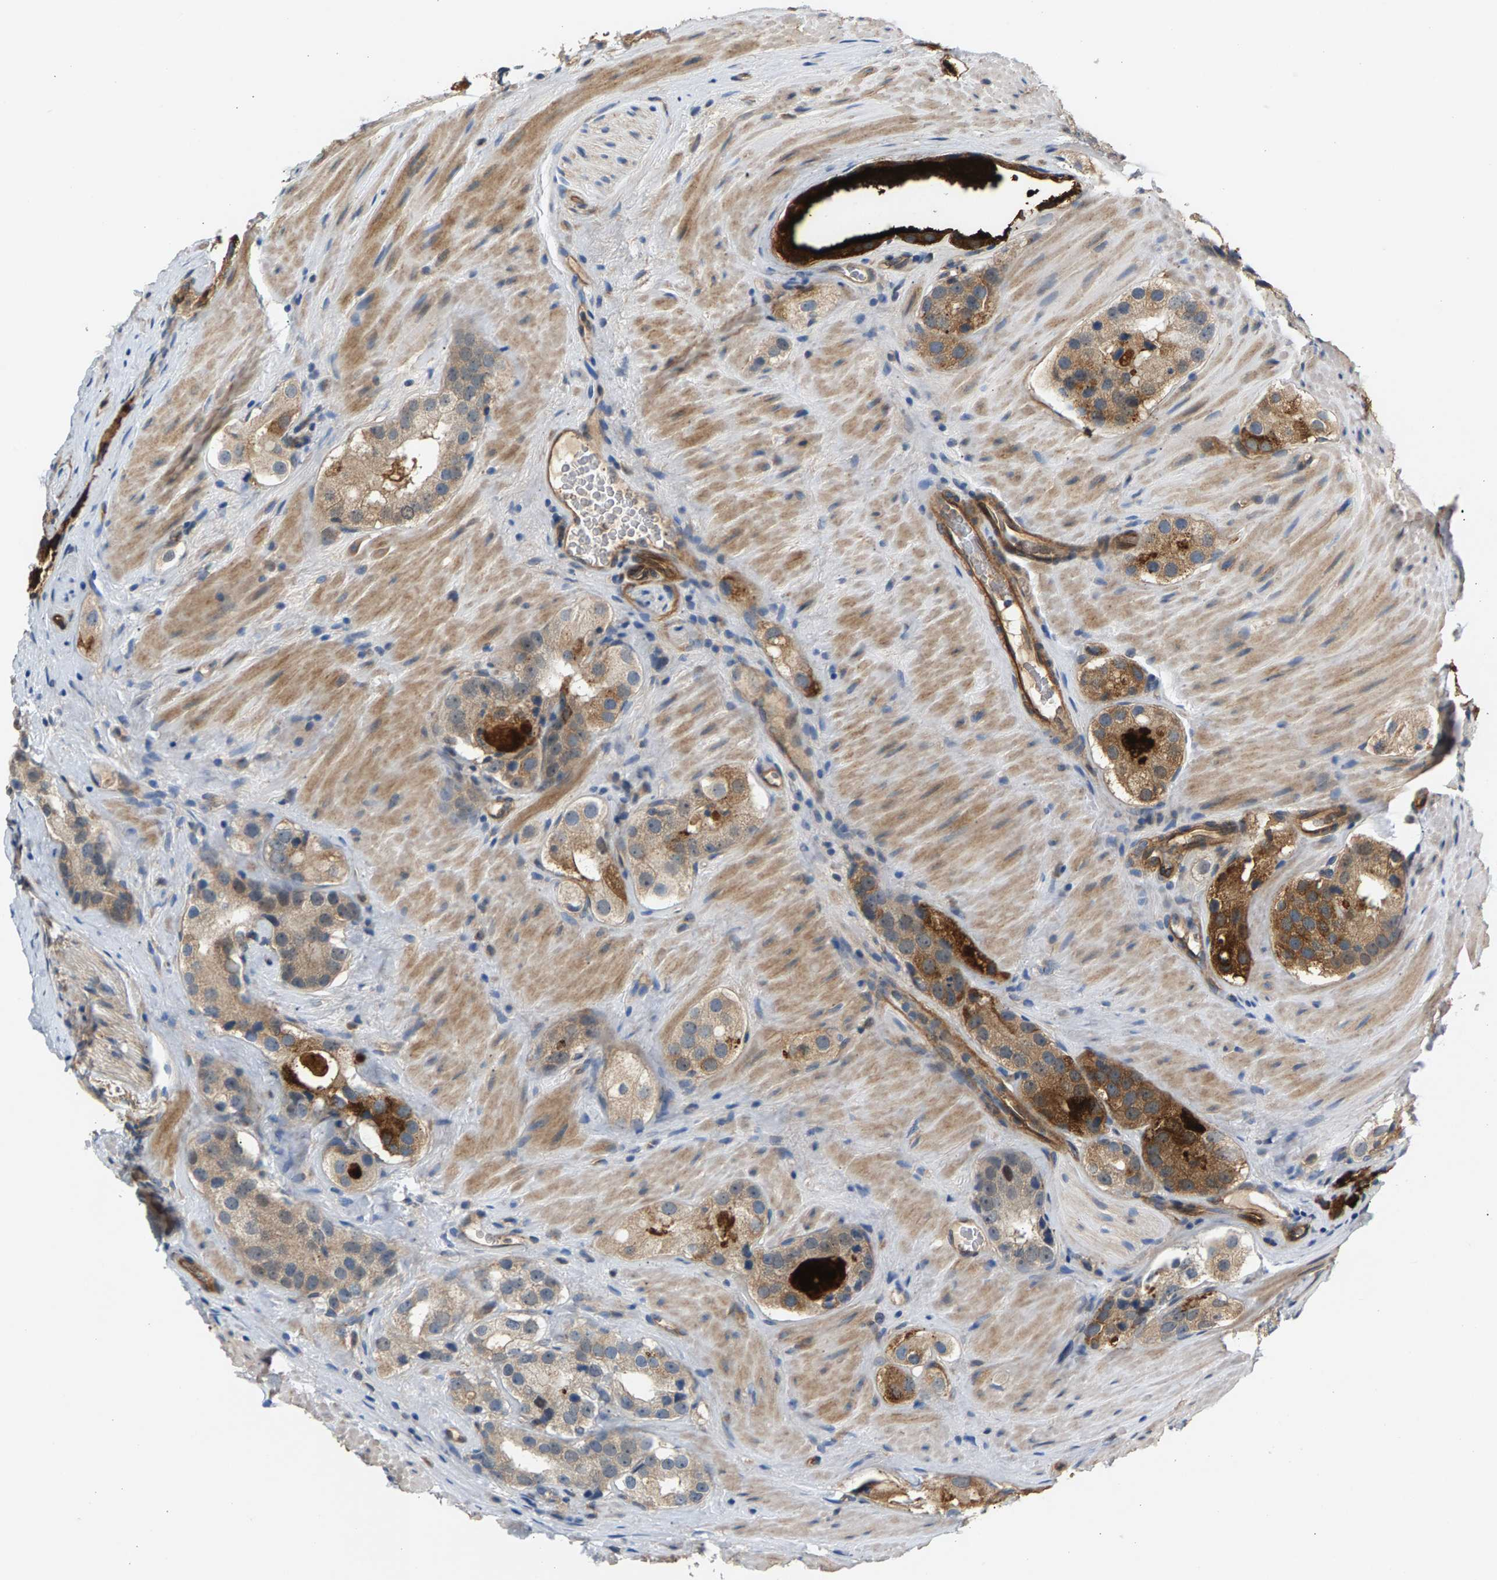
{"staining": {"intensity": "moderate", "quantity": "25%-75%", "location": "cytoplasmic/membranous"}, "tissue": "prostate cancer", "cell_type": "Tumor cells", "image_type": "cancer", "snomed": [{"axis": "morphology", "description": "Adenocarcinoma, High grade"}, {"axis": "topography", "description": "Prostate"}], "caption": "A histopathology image of adenocarcinoma (high-grade) (prostate) stained for a protein displays moderate cytoplasmic/membranous brown staining in tumor cells. (DAB (3,3'-diaminobenzidine) = brown stain, brightfield microscopy at high magnification).", "gene": "KRTAP27-1", "patient": {"sex": "male", "age": 63}}